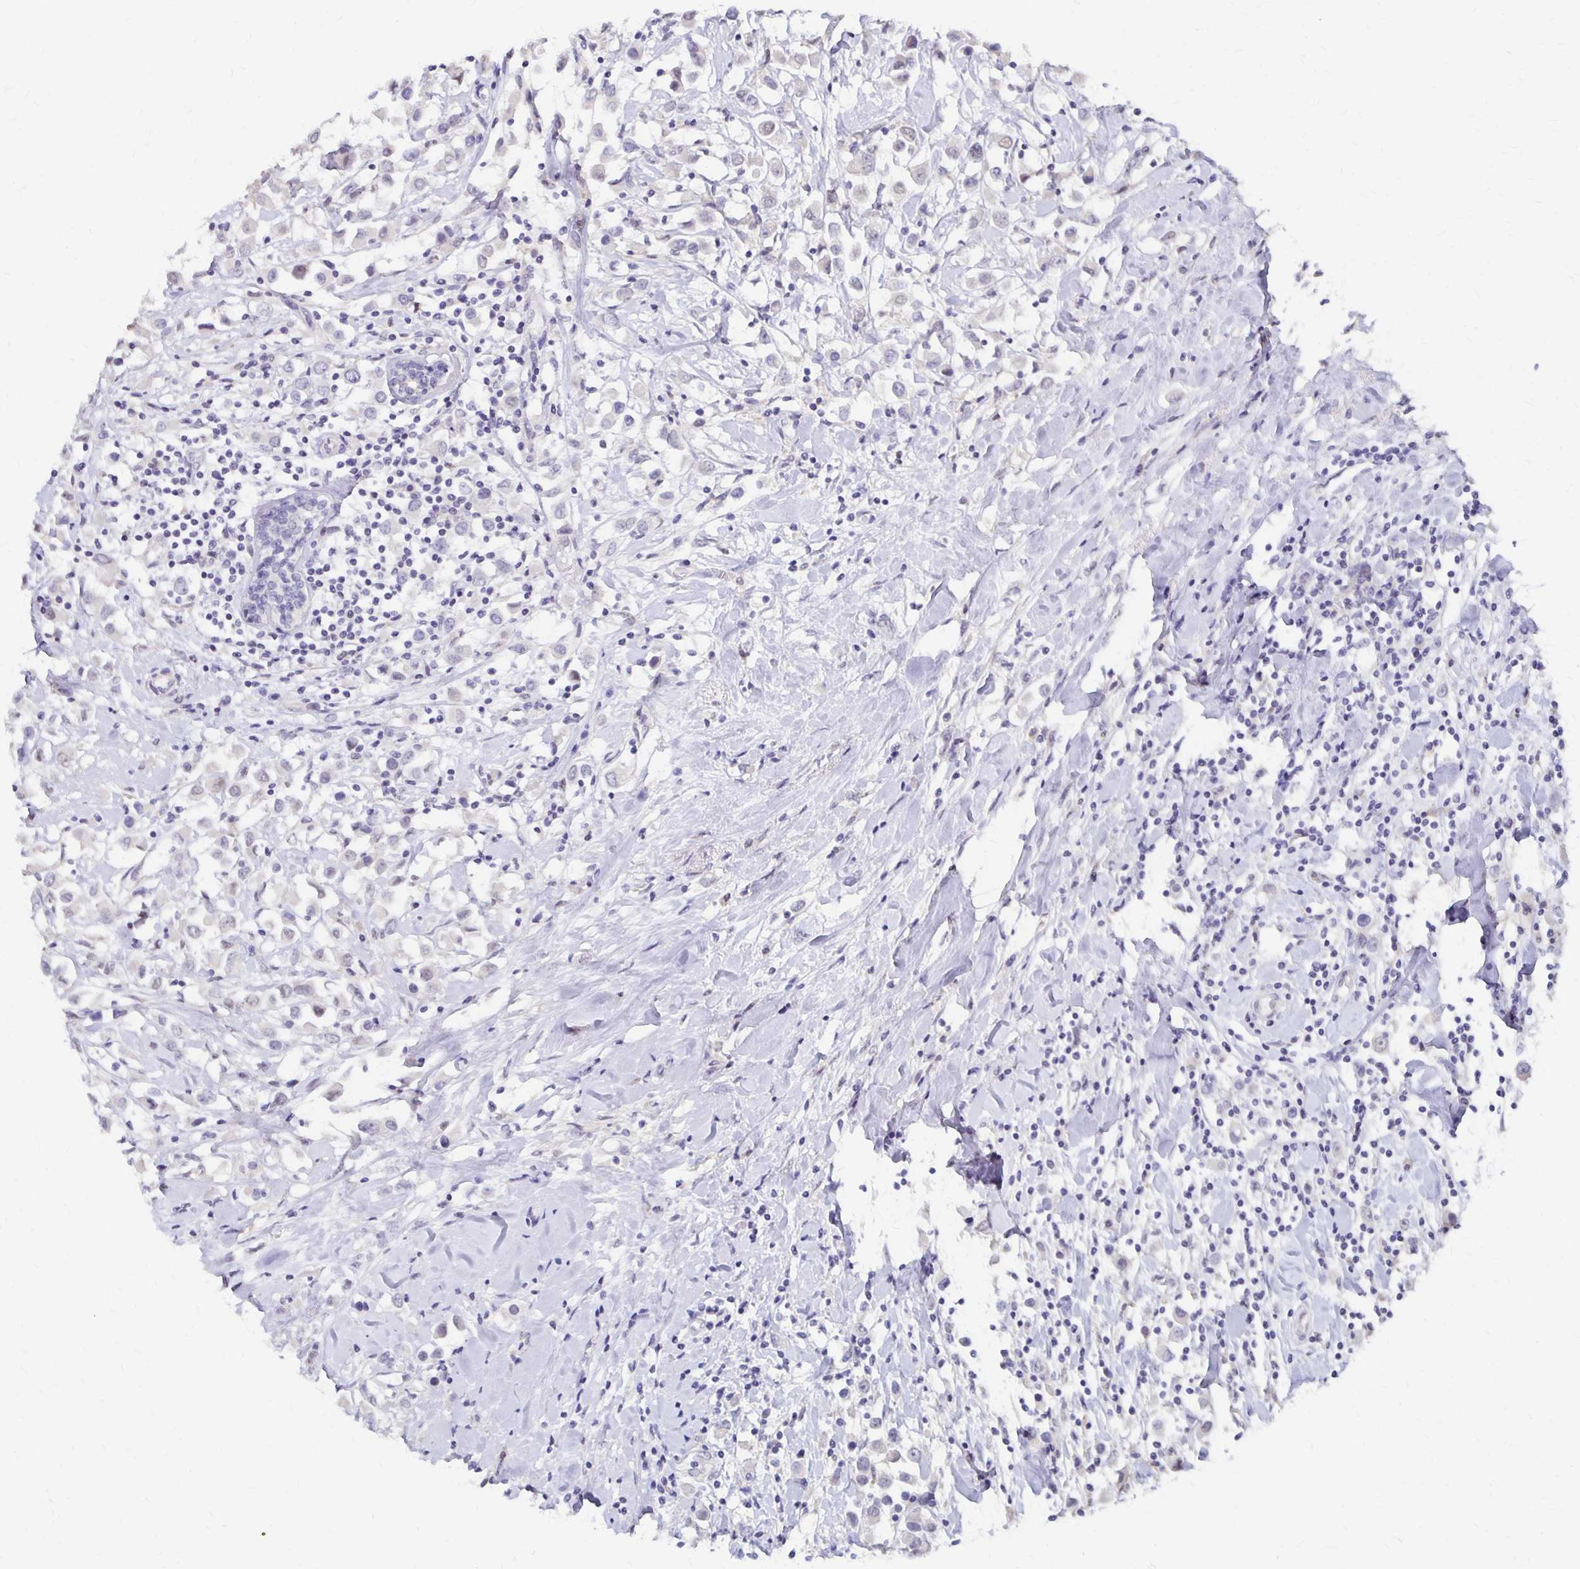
{"staining": {"intensity": "negative", "quantity": "none", "location": "none"}, "tissue": "breast cancer", "cell_type": "Tumor cells", "image_type": "cancer", "snomed": [{"axis": "morphology", "description": "Duct carcinoma"}, {"axis": "topography", "description": "Breast"}], "caption": "The image displays no staining of tumor cells in breast intraductal carcinoma.", "gene": "ATOSB", "patient": {"sex": "female", "age": 61}}